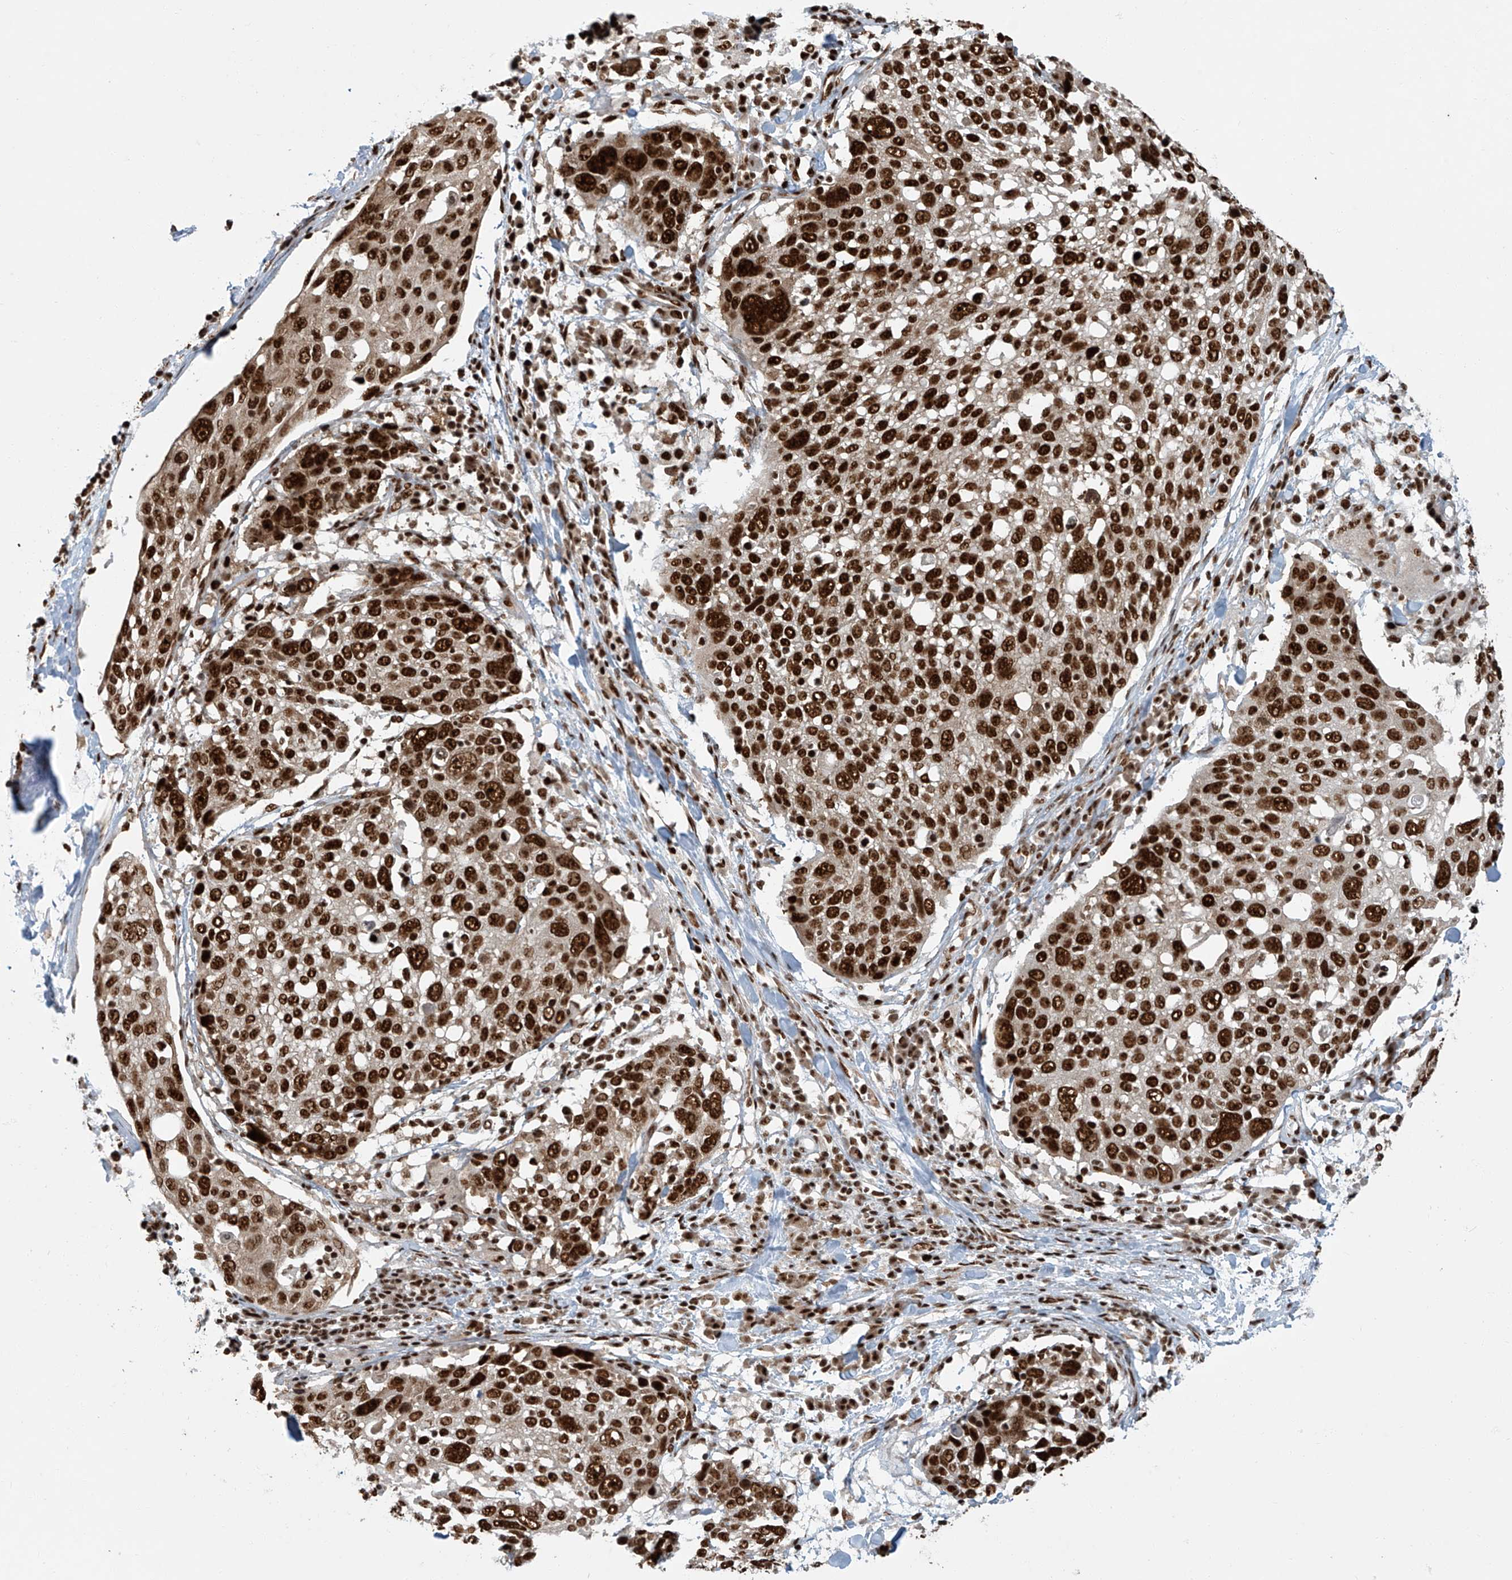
{"staining": {"intensity": "strong", "quantity": ">75%", "location": "nuclear"}, "tissue": "lung cancer", "cell_type": "Tumor cells", "image_type": "cancer", "snomed": [{"axis": "morphology", "description": "Squamous cell carcinoma, NOS"}, {"axis": "topography", "description": "Lung"}], "caption": "Brown immunohistochemical staining in lung cancer (squamous cell carcinoma) demonstrates strong nuclear positivity in about >75% of tumor cells. The staining is performed using DAB brown chromogen to label protein expression. The nuclei are counter-stained blue using hematoxylin.", "gene": "FAM193B", "patient": {"sex": "male", "age": 65}}